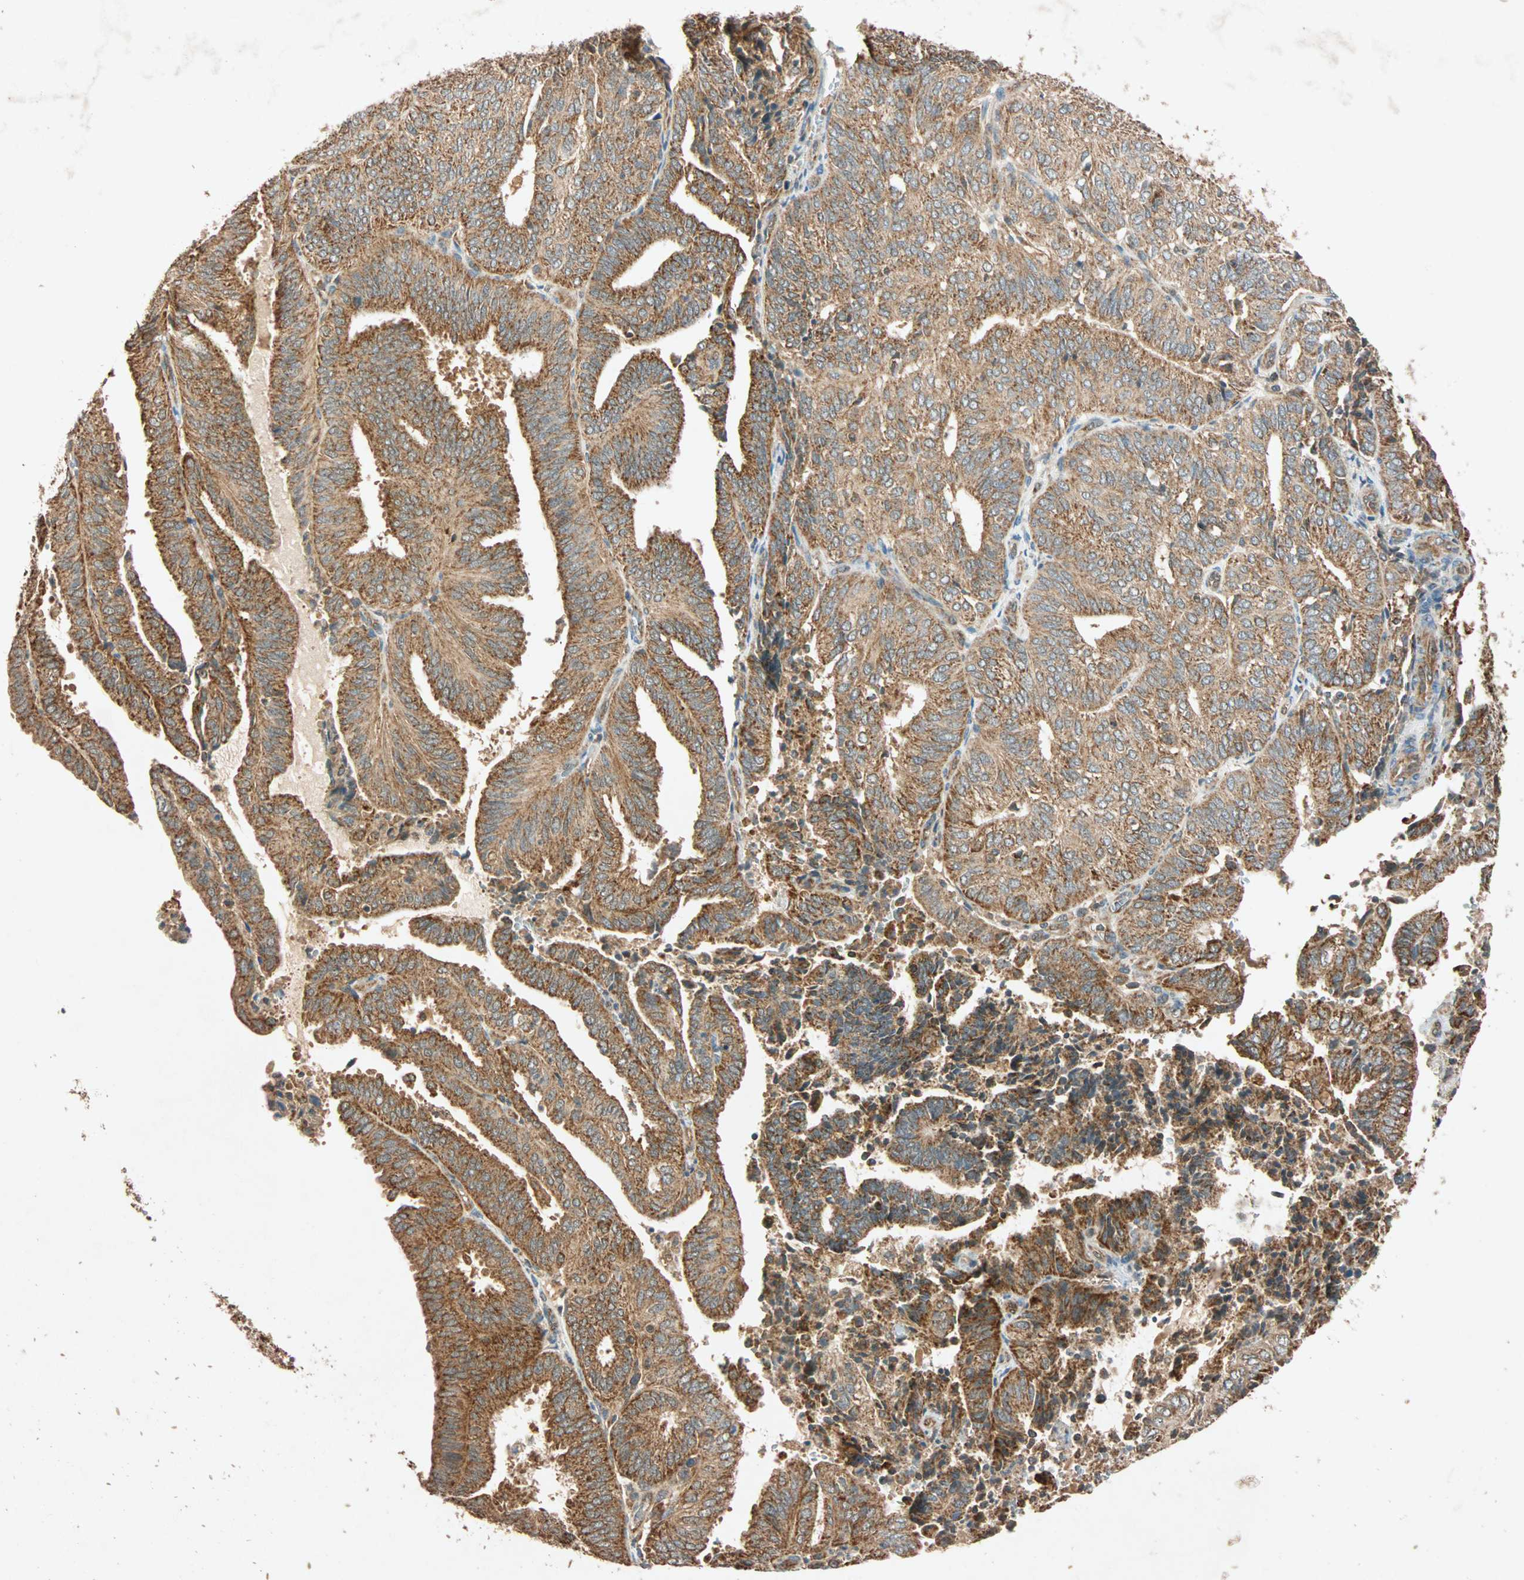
{"staining": {"intensity": "strong", "quantity": ">75%", "location": "cytoplasmic/membranous"}, "tissue": "endometrial cancer", "cell_type": "Tumor cells", "image_type": "cancer", "snomed": [{"axis": "morphology", "description": "Adenocarcinoma, NOS"}, {"axis": "topography", "description": "Uterus"}], "caption": "There is high levels of strong cytoplasmic/membranous positivity in tumor cells of endometrial cancer, as demonstrated by immunohistochemical staining (brown color).", "gene": "MAPK1", "patient": {"sex": "female", "age": 60}}